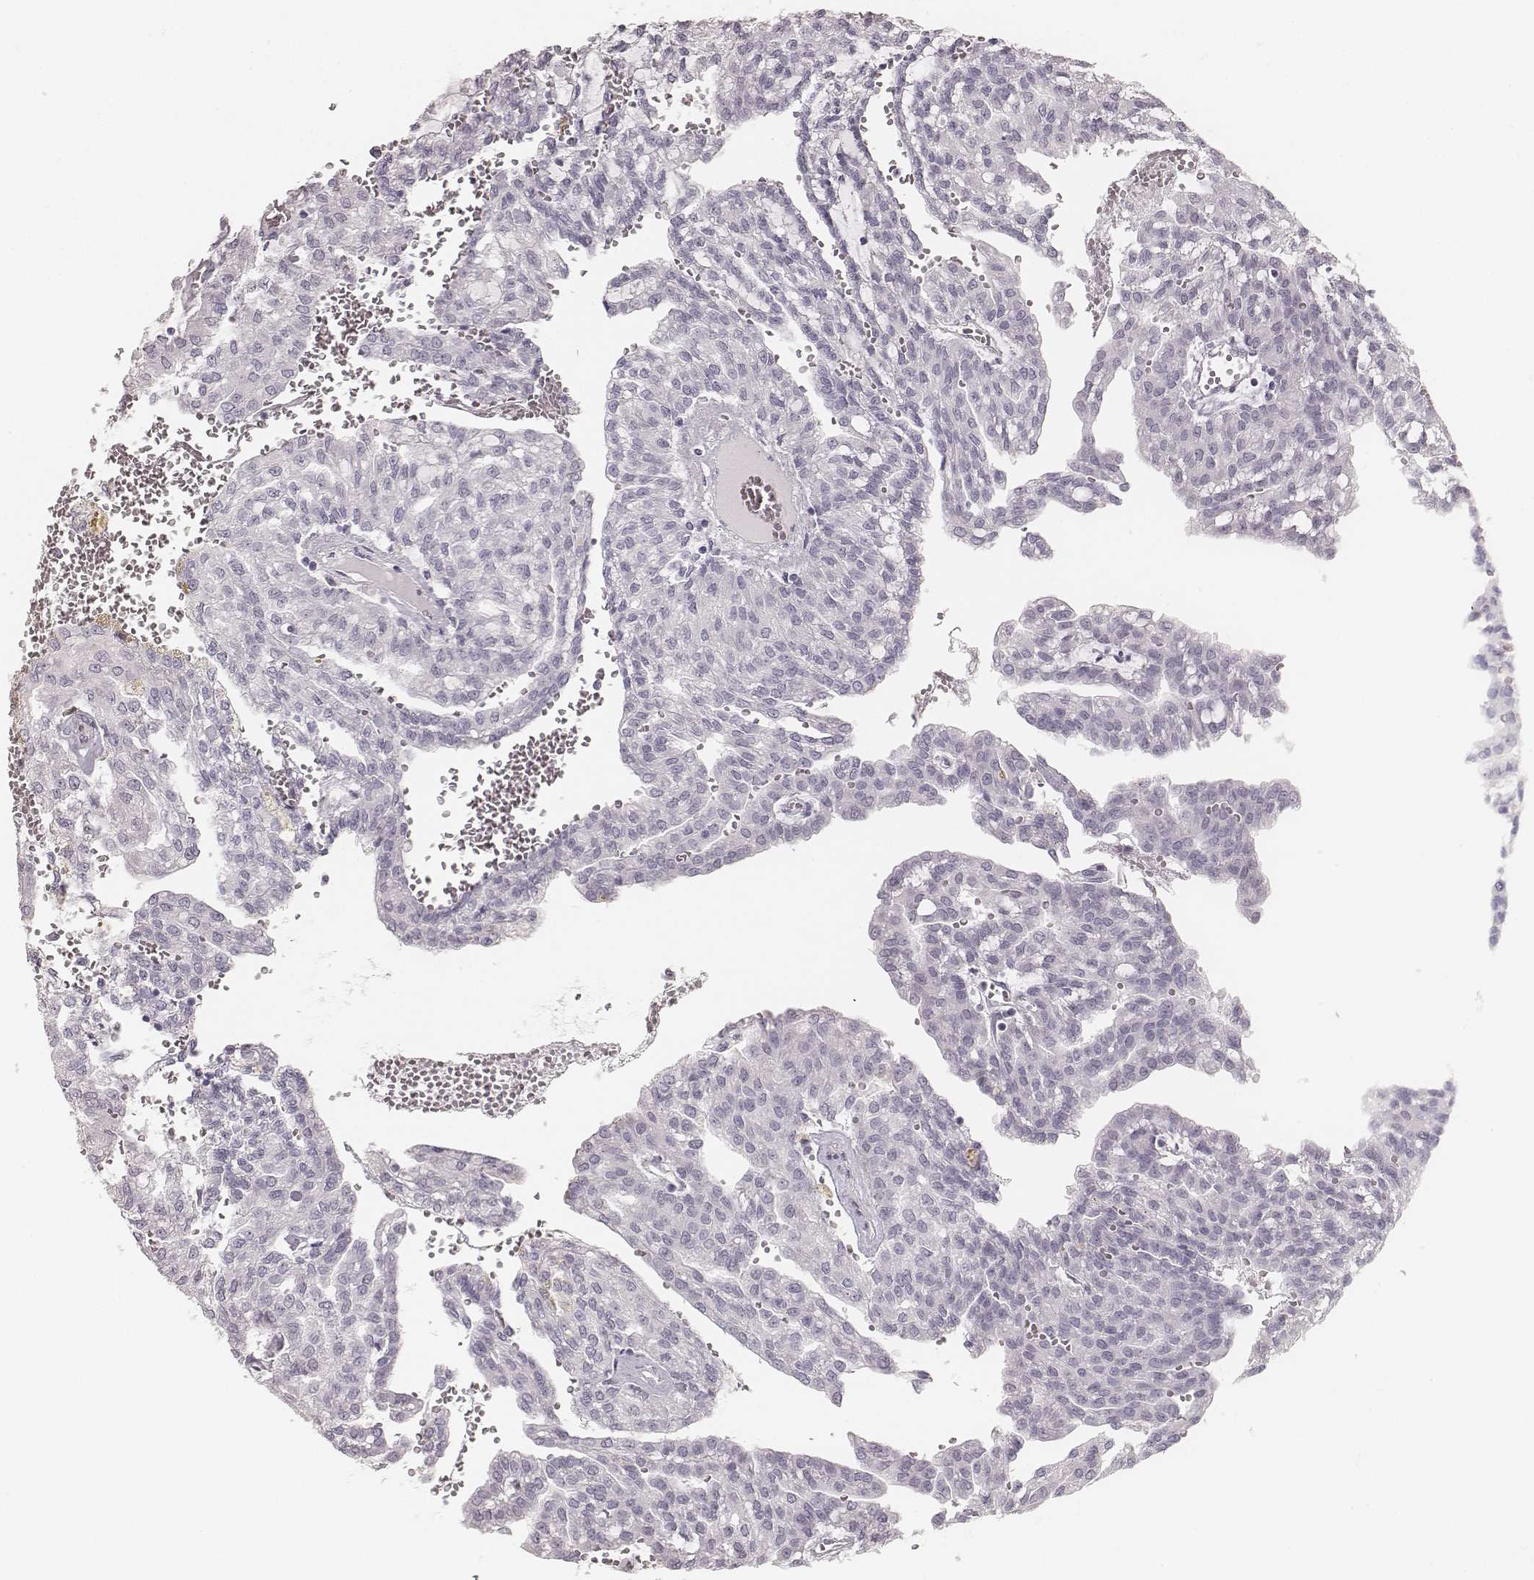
{"staining": {"intensity": "negative", "quantity": "none", "location": "none"}, "tissue": "renal cancer", "cell_type": "Tumor cells", "image_type": "cancer", "snomed": [{"axis": "morphology", "description": "Adenocarcinoma, NOS"}, {"axis": "topography", "description": "Kidney"}], "caption": "DAB (3,3'-diaminobenzidine) immunohistochemical staining of renal cancer (adenocarcinoma) shows no significant staining in tumor cells.", "gene": "KRT82", "patient": {"sex": "male", "age": 63}}